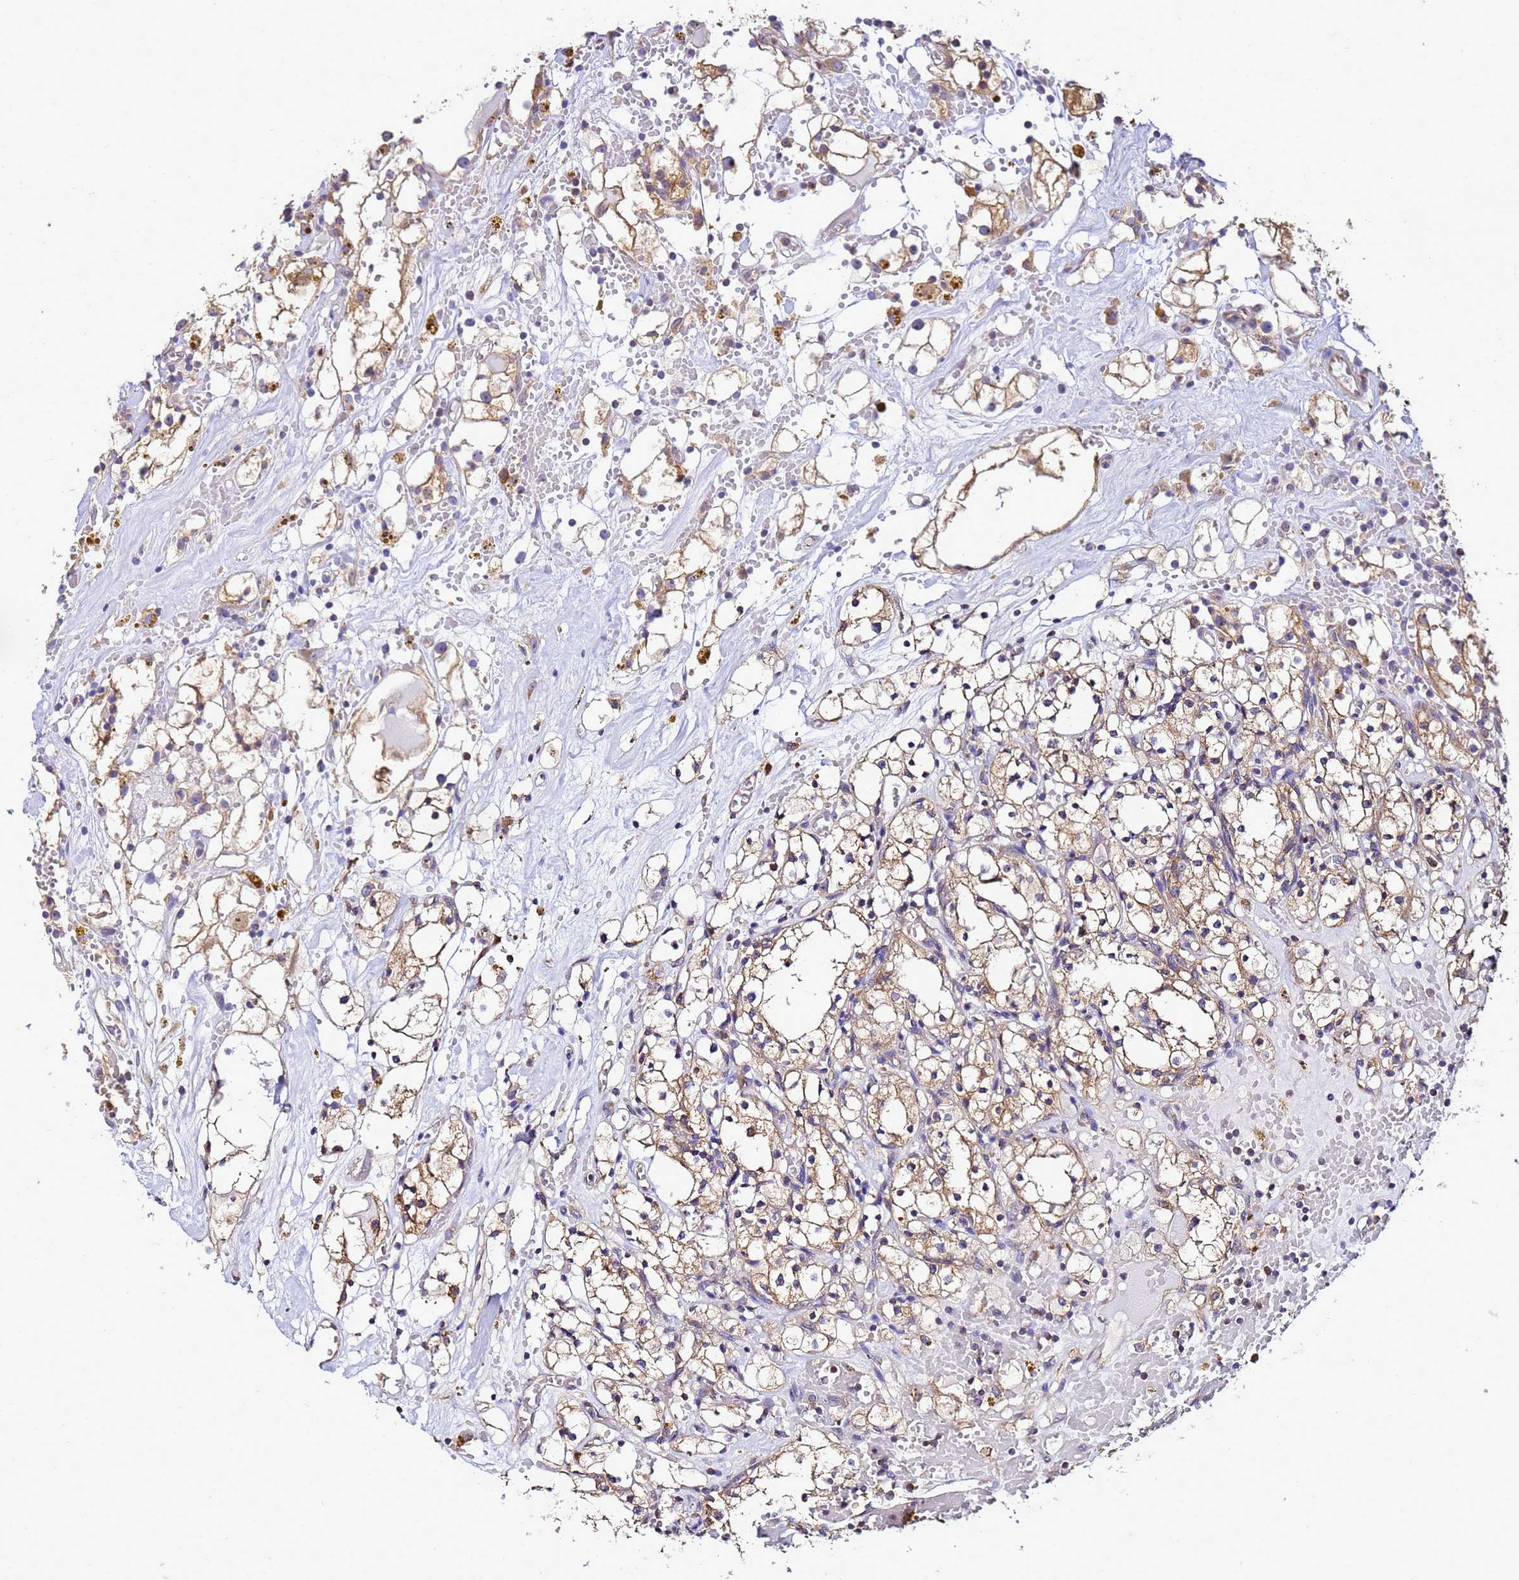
{"staining": {"intensity": "weak", "quantity": ">75%", "location": "cytoplasmic/membranous"}, "tissue": "renal cancer", "cell_type": "Tumor cells", "image_type": "cancer", "snomed": [{"axis": "morphology", "description": "Adenocarcinoma, NOS"}, {"axis": "topography", "description": "Kidney"}], "caption": "IHC (DAB (3,3'-diaminobenzidine)) staining of human adenocarcinoma (renal) displays weak cytoplasmic/membranous protein positivity in approximately >75% of tumor cells. Immunohistochemistry (ihc) stains the protein in brown and the nuclei are stained blue.", "gene": "NARS1", "patient": {"sex": "male", "age": 56}}